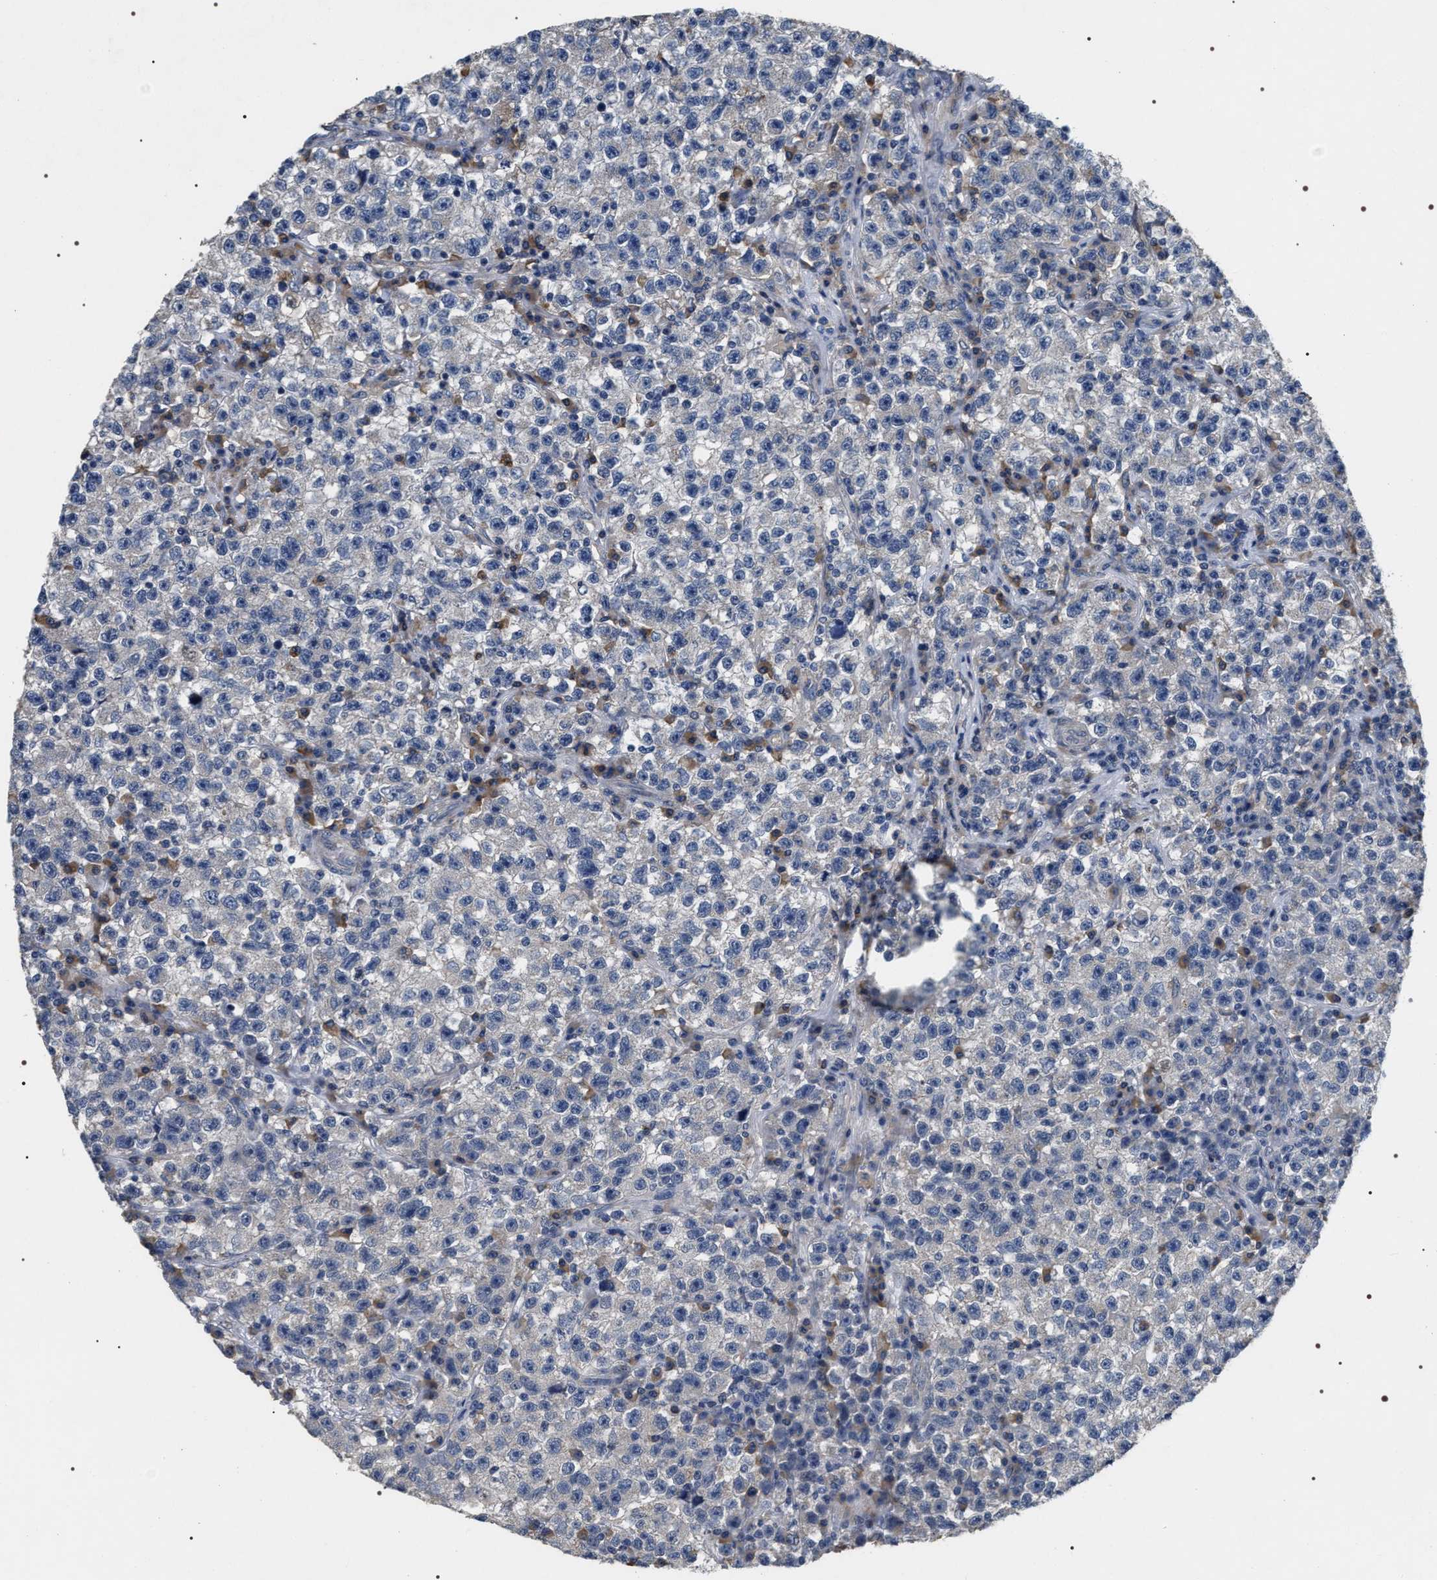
{"staining": {"intensity": "negative", "quantity": "none", "location": "none"}, "tissue": "testis cancer", "cell_type": "Tumor cells", "image_type": "cancer", "snomed": [{"axis": "morphology", "description": "Seminoma, NOS"}, {"axis": "topography", "description": "Testis"}], "caption": "Human testis seminoma stained for a protein using immunohistochemistry (IHC) demonstrates no staining in tumor cells.", "gene": "IFT81", "patient": {"sex": "male", "age": 22}}